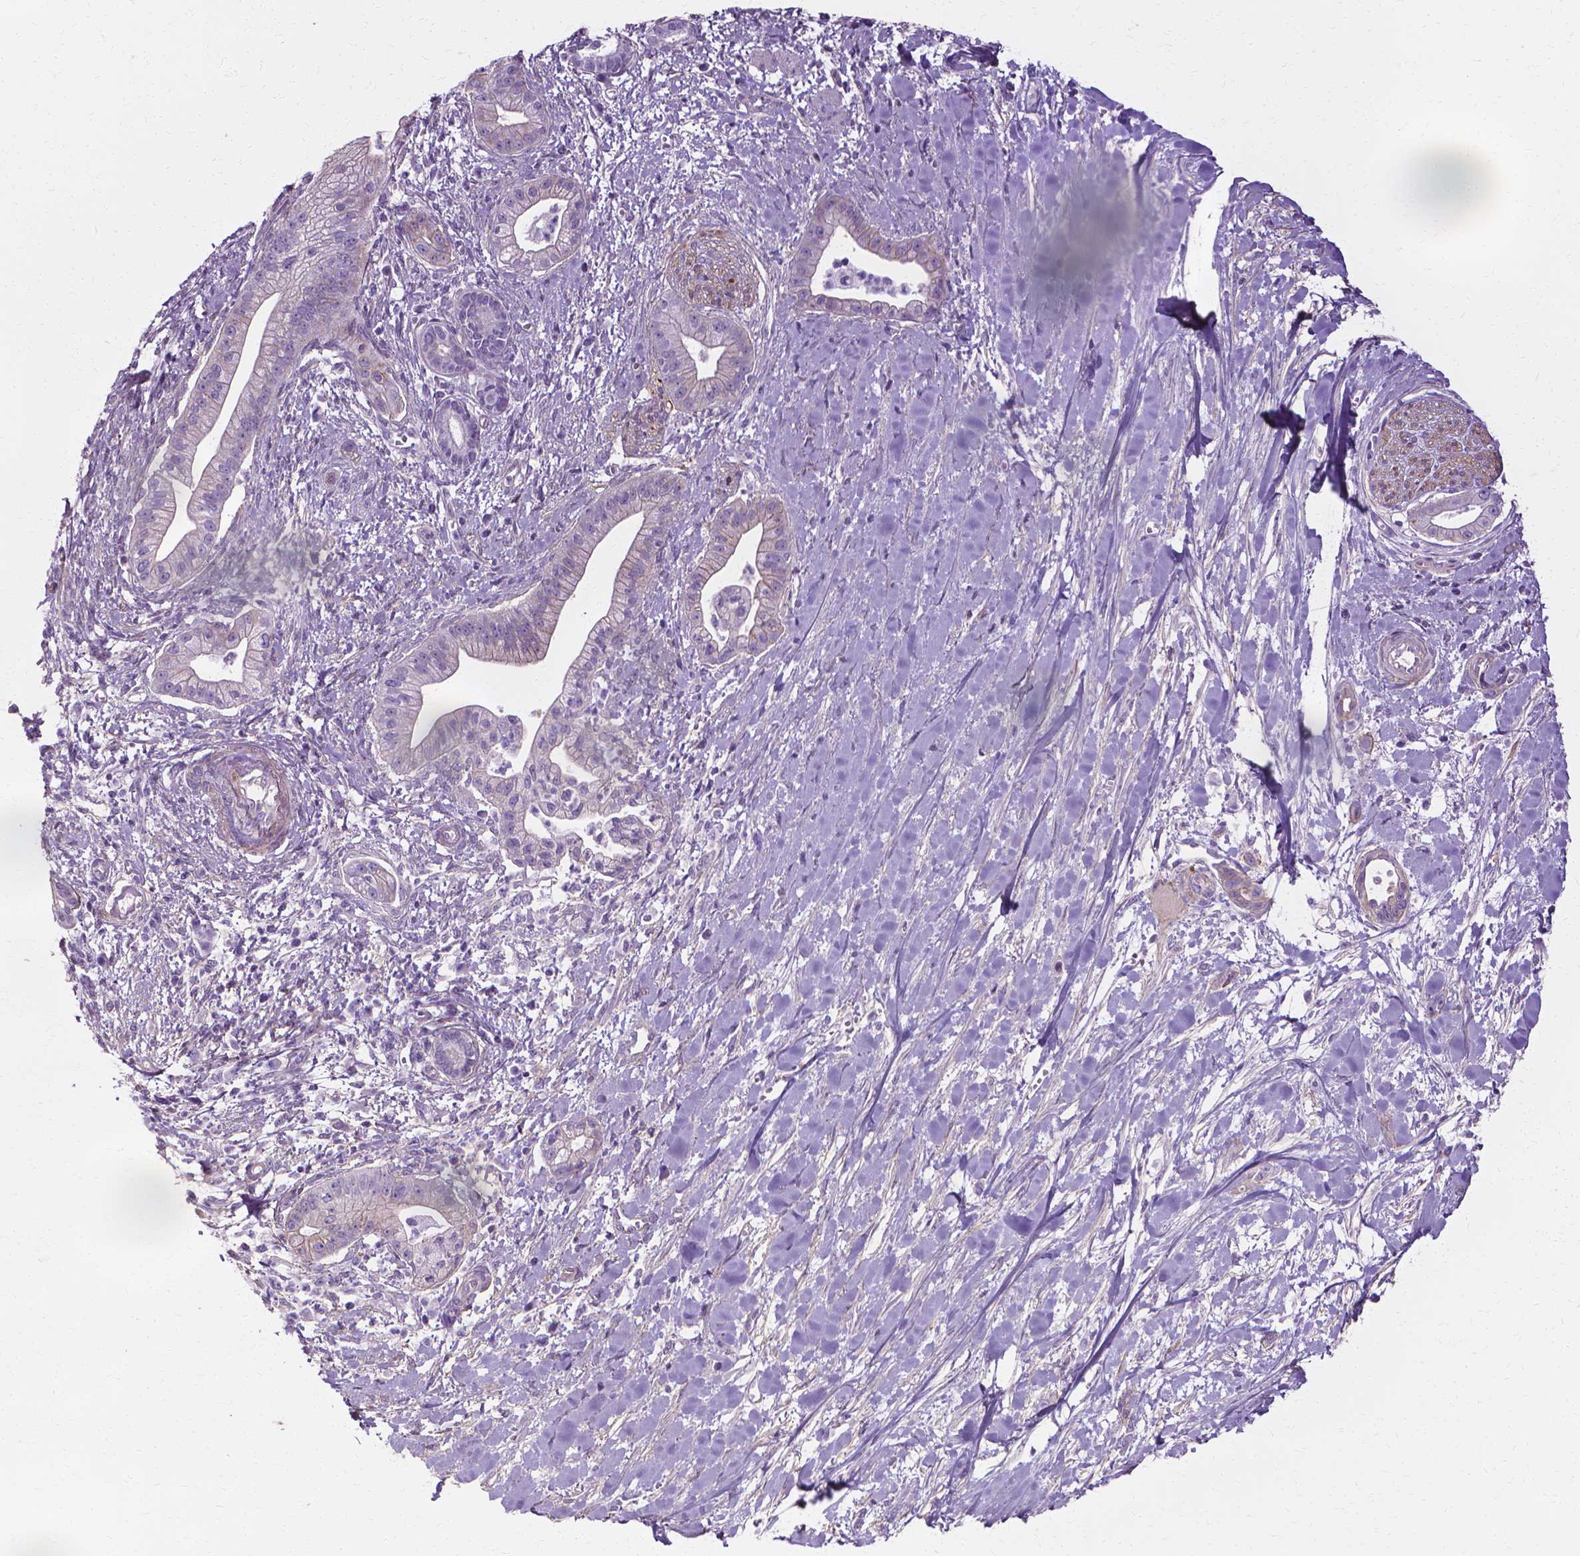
{"staining": {"intensity": "negative", "quantity": "none", "location": "none"}, "tissue": "pancreatic cancer", "cell_type": "Tumor cells", "image_type": "cancer", "snomed": [{"axis": "morphology", "description": "Normal tissue, NOS"}, {"axis": "morphology", "description": "Adenocarcinoma, NOS"}, {"axis": "topography", "description": "Lymph node"}, {"axis": "topography", "description": "Pancreas"}], "caption": "DAB immunohistochemical staining of human adenocarcinoma (pancreatic) shows no significant positivity in tumor cells. (IHC, brightfield microscopy, high magnification).", "gene": "CFAP157", "patient": {"sex": "female", "age": 58}}